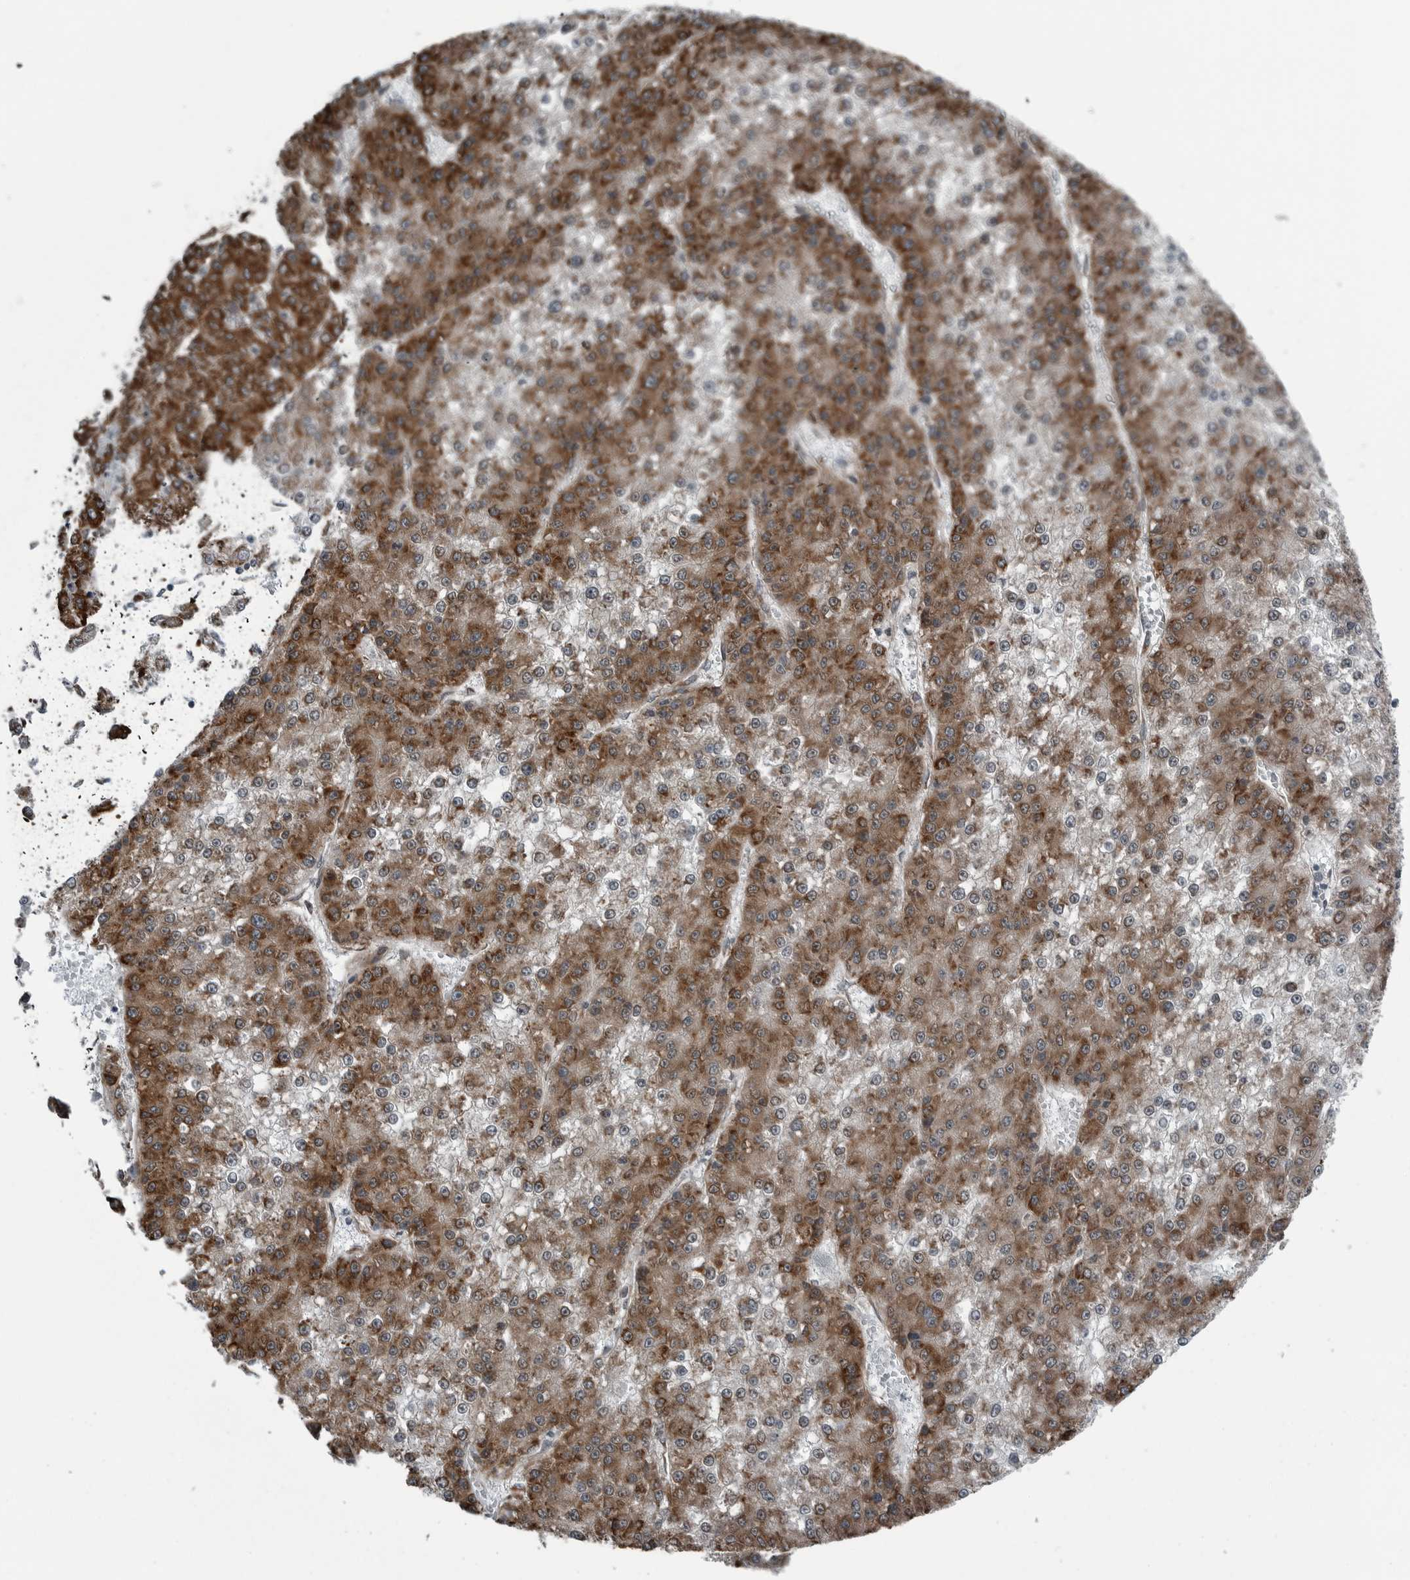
{"staining": {"intensity": "strong", "quantity": "25%-75%", "location": "cytoplasmic/membranous"}, "tissue": "liver cancer", "cell_type": "Tumor cells", "image_type": "cancer", "snomed": [{"axis": "morphology", "description": "Carcinoma, Hepatocellular, NOS"}, {"axis": "topography", "description": "Liver"}], "caption": "A brown stain shows strong cytoplasmic/membranous expression of a protein in human liver cancer tumor cells.", "gene": "CEP85", "patient": {"sex": "female", "age": 73}}